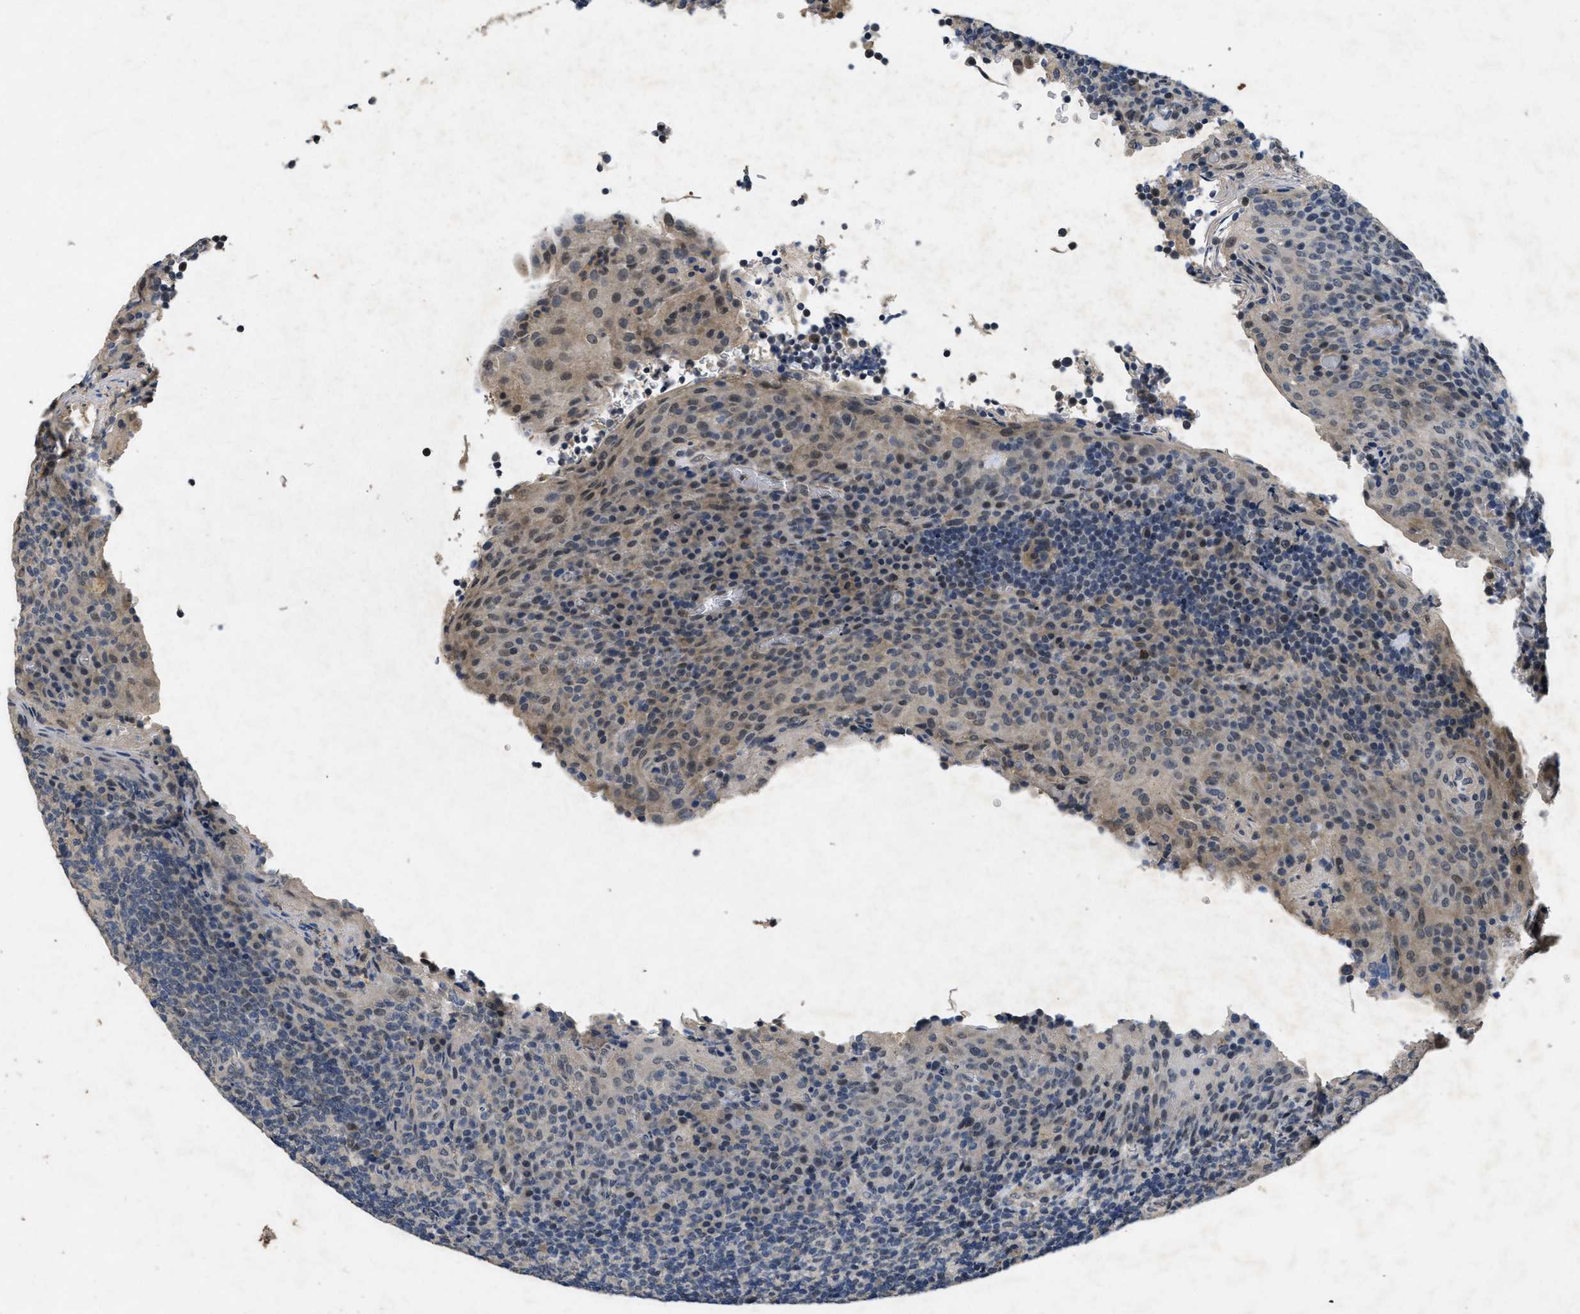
{"staining": {"intensity": "negative", "quantity": "none", "location": "none"}, "tissue": "tonsil", "cell_type": "Germinal center cells", "image_type": "normal", "snomed": [{"axis": "morphology", "description": "Normal tissue, NOS"}, {"axis": "topography", "description": "Tonsil"}], "caption": "High magnification brightfield microscopy of normal tonsil stained with DAB (3,3'-diaminobenzidine) (brown) and counterstained with hematoxylin (blue): germinal center cells show no significant expression.", "gene": "PAPOLG", "patient": {"sex": "male", "age": 17}}